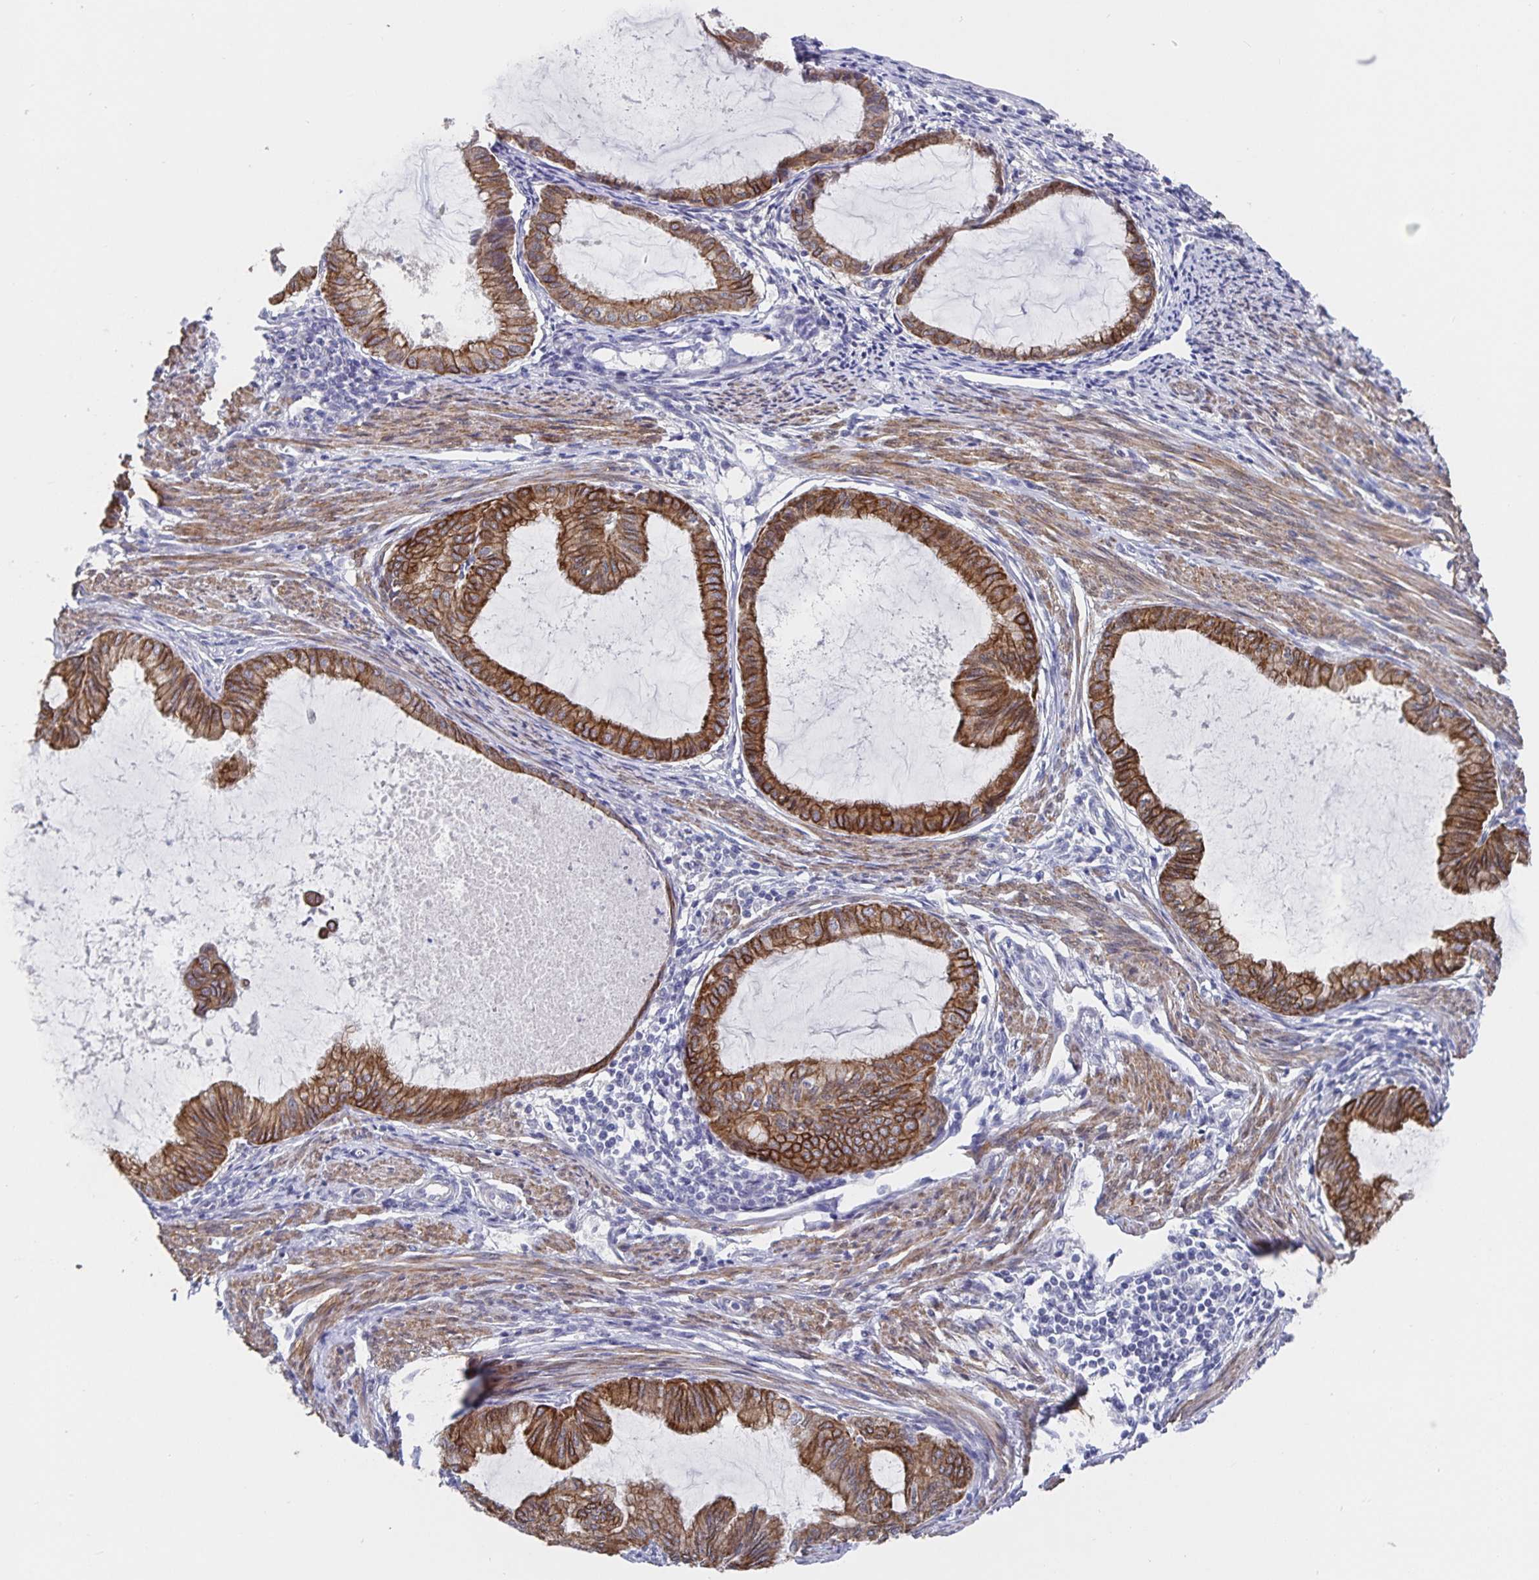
{"staining": {"intensity": "moderate", "quantity": "25%-75%", "location": "cytoplasmic/membranous"}, "tissue": "endometrial cancer", "cell_type": "Tumor cells", "image_type": "cancer", "snomed": [{"axis": "morphology", "description": "Adenocarcinoma, NOS"}, {"axis": "topography", "description": "Endometrium"}], "caption": "High-magnification brightfield microscopy of endometrial adenocarcinoma stained with DAB (brown) and counterstained with hematoxylin (blue). tumor cells exhibit moderate cytoplasmic/membranous staining is identified in approximately25%-75% of cells.", "gene": "ZIK1", "patient": {"sex": "female", "age": 86}}